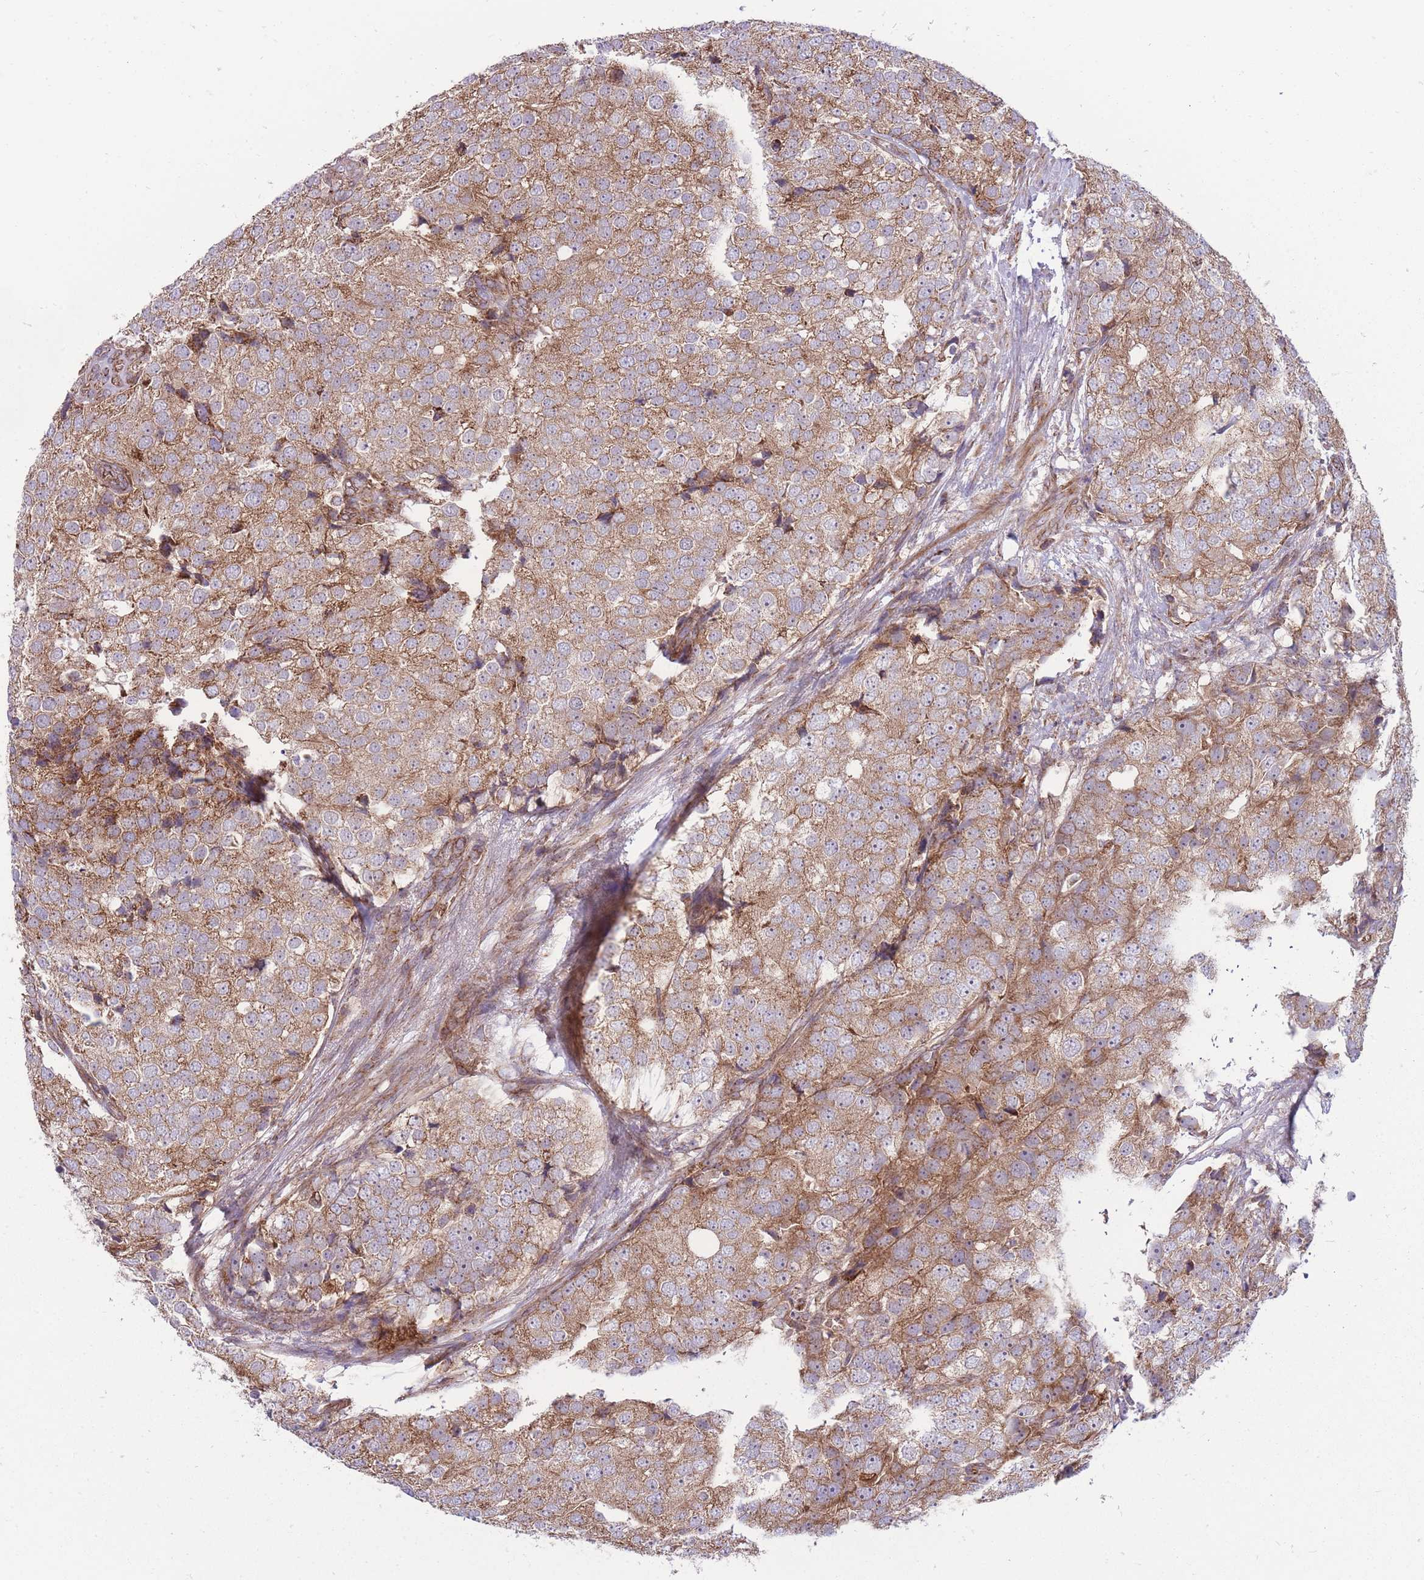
{"staining": {"intensity": "moderate", "quantity": ">75%", "location": "cytoplasmic/membranous"}, "tissue": "prostate cancer", "cell_type": "Tumor cells", "image_type": "cancer", "snomed": [{"axis": "morphology", "description": "Adenocarcinoma, High grade"}, {"axis": "topography", "description": "Prostate"}], "caption": "The immunohistochemical stain shows moderate cytoplasmic/membranous positivity in tumor cells of prostate cancer (adenocarcinoma (high-grade)) tissue.", "gene": "ANKRD10", "patient": {"sex": "male", "age": 49}}